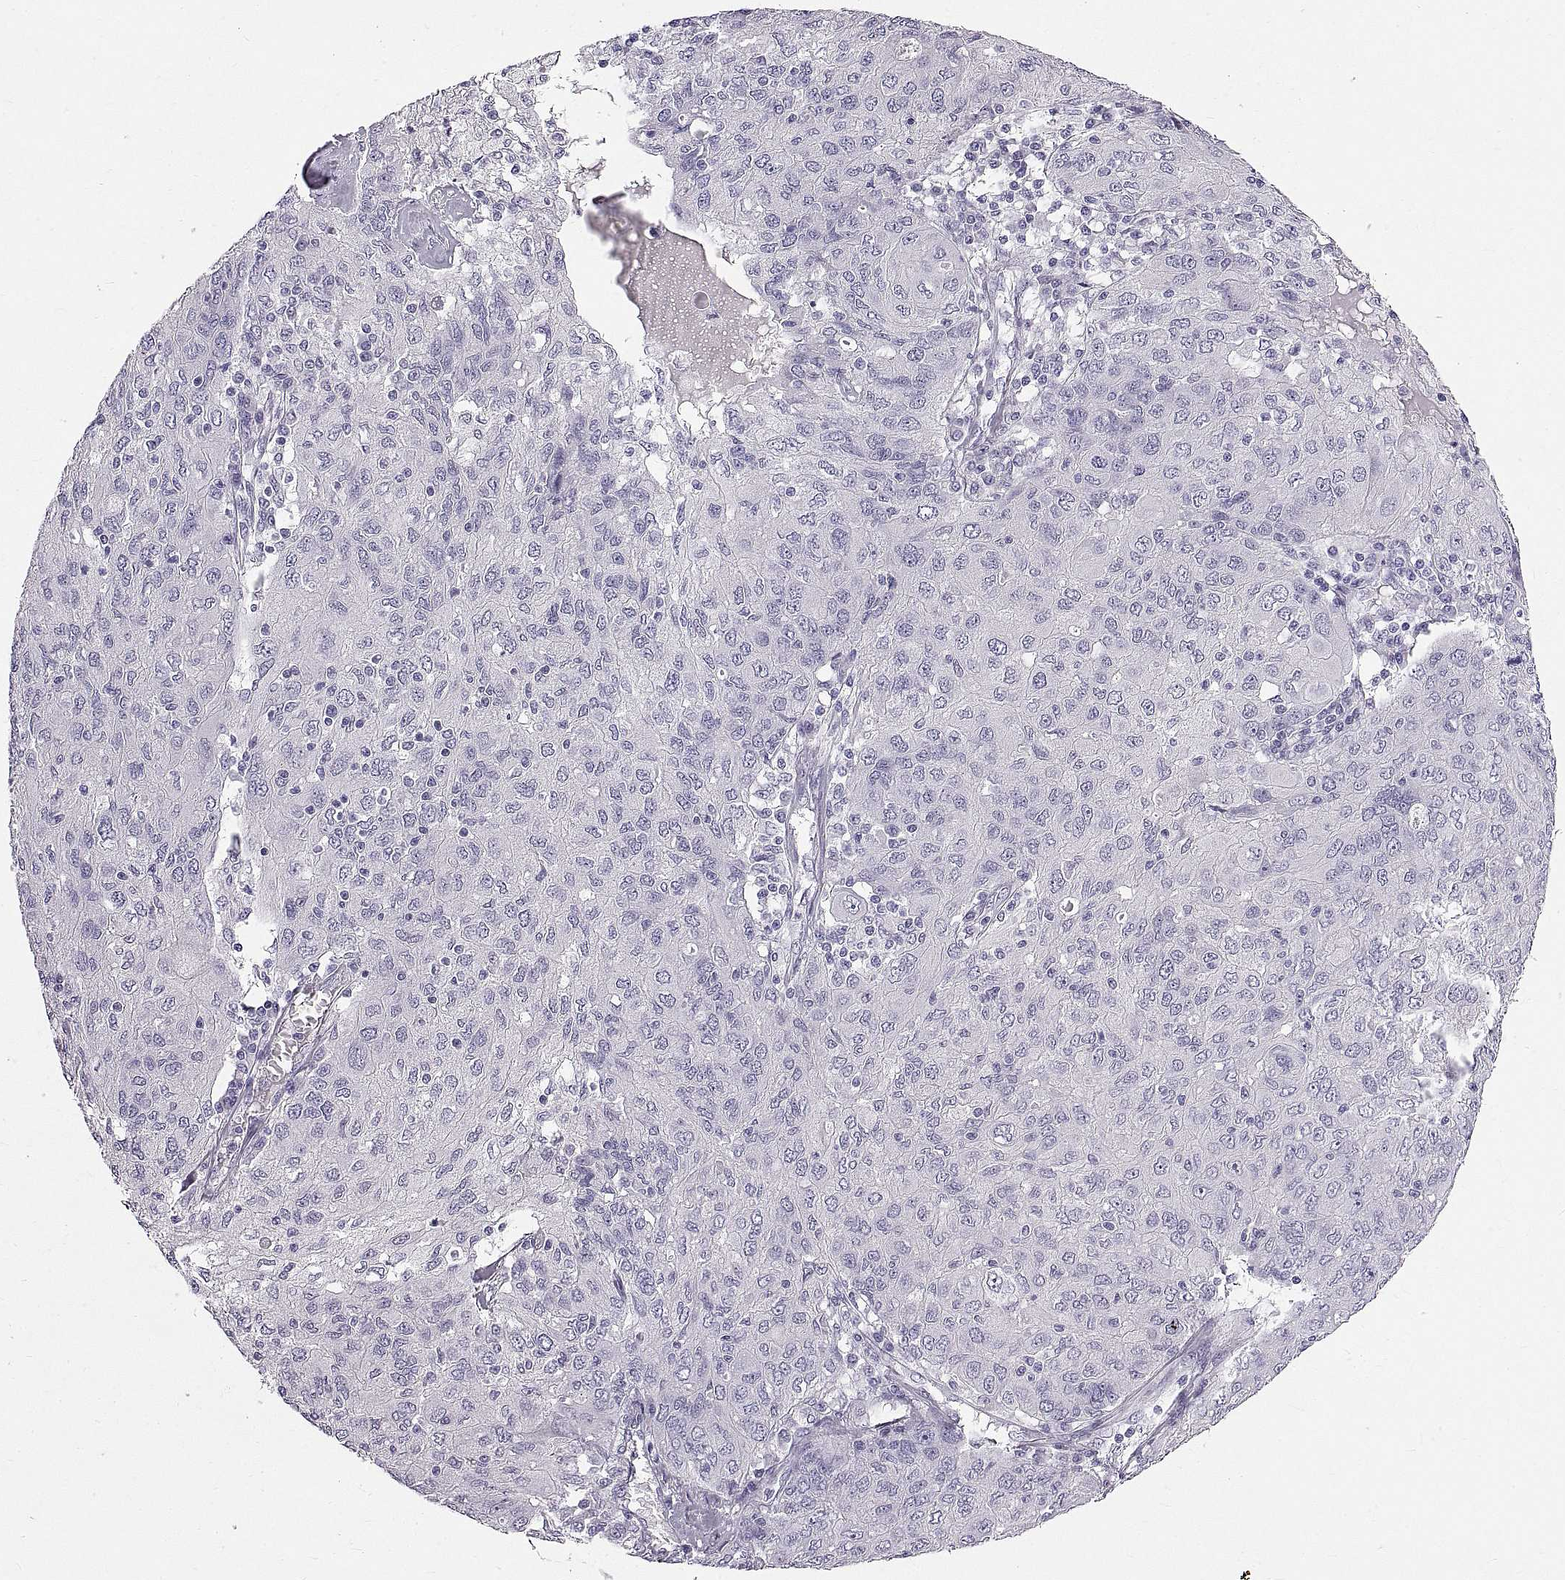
{"staining": {"intensity": "negative", "quantity": "none", "location": "none"}, "tissue": "ovarian cancer", "cell_type": "Tumor cells", "image_type": "cancer", "snomed": [{"axis": "morphology", "description": "Carcinoma, endometroid"}, {"axis": "topography", "description": "Ovary"}], "caption": "Ovarian cancer was stained to show a protein in brown. There is no significant positivity in tumor cells. (Brightfield microscopy of DAB IHC at high magnification).", "gene": "WFDC8", "patient": {"sex": "female", "age": 50}}